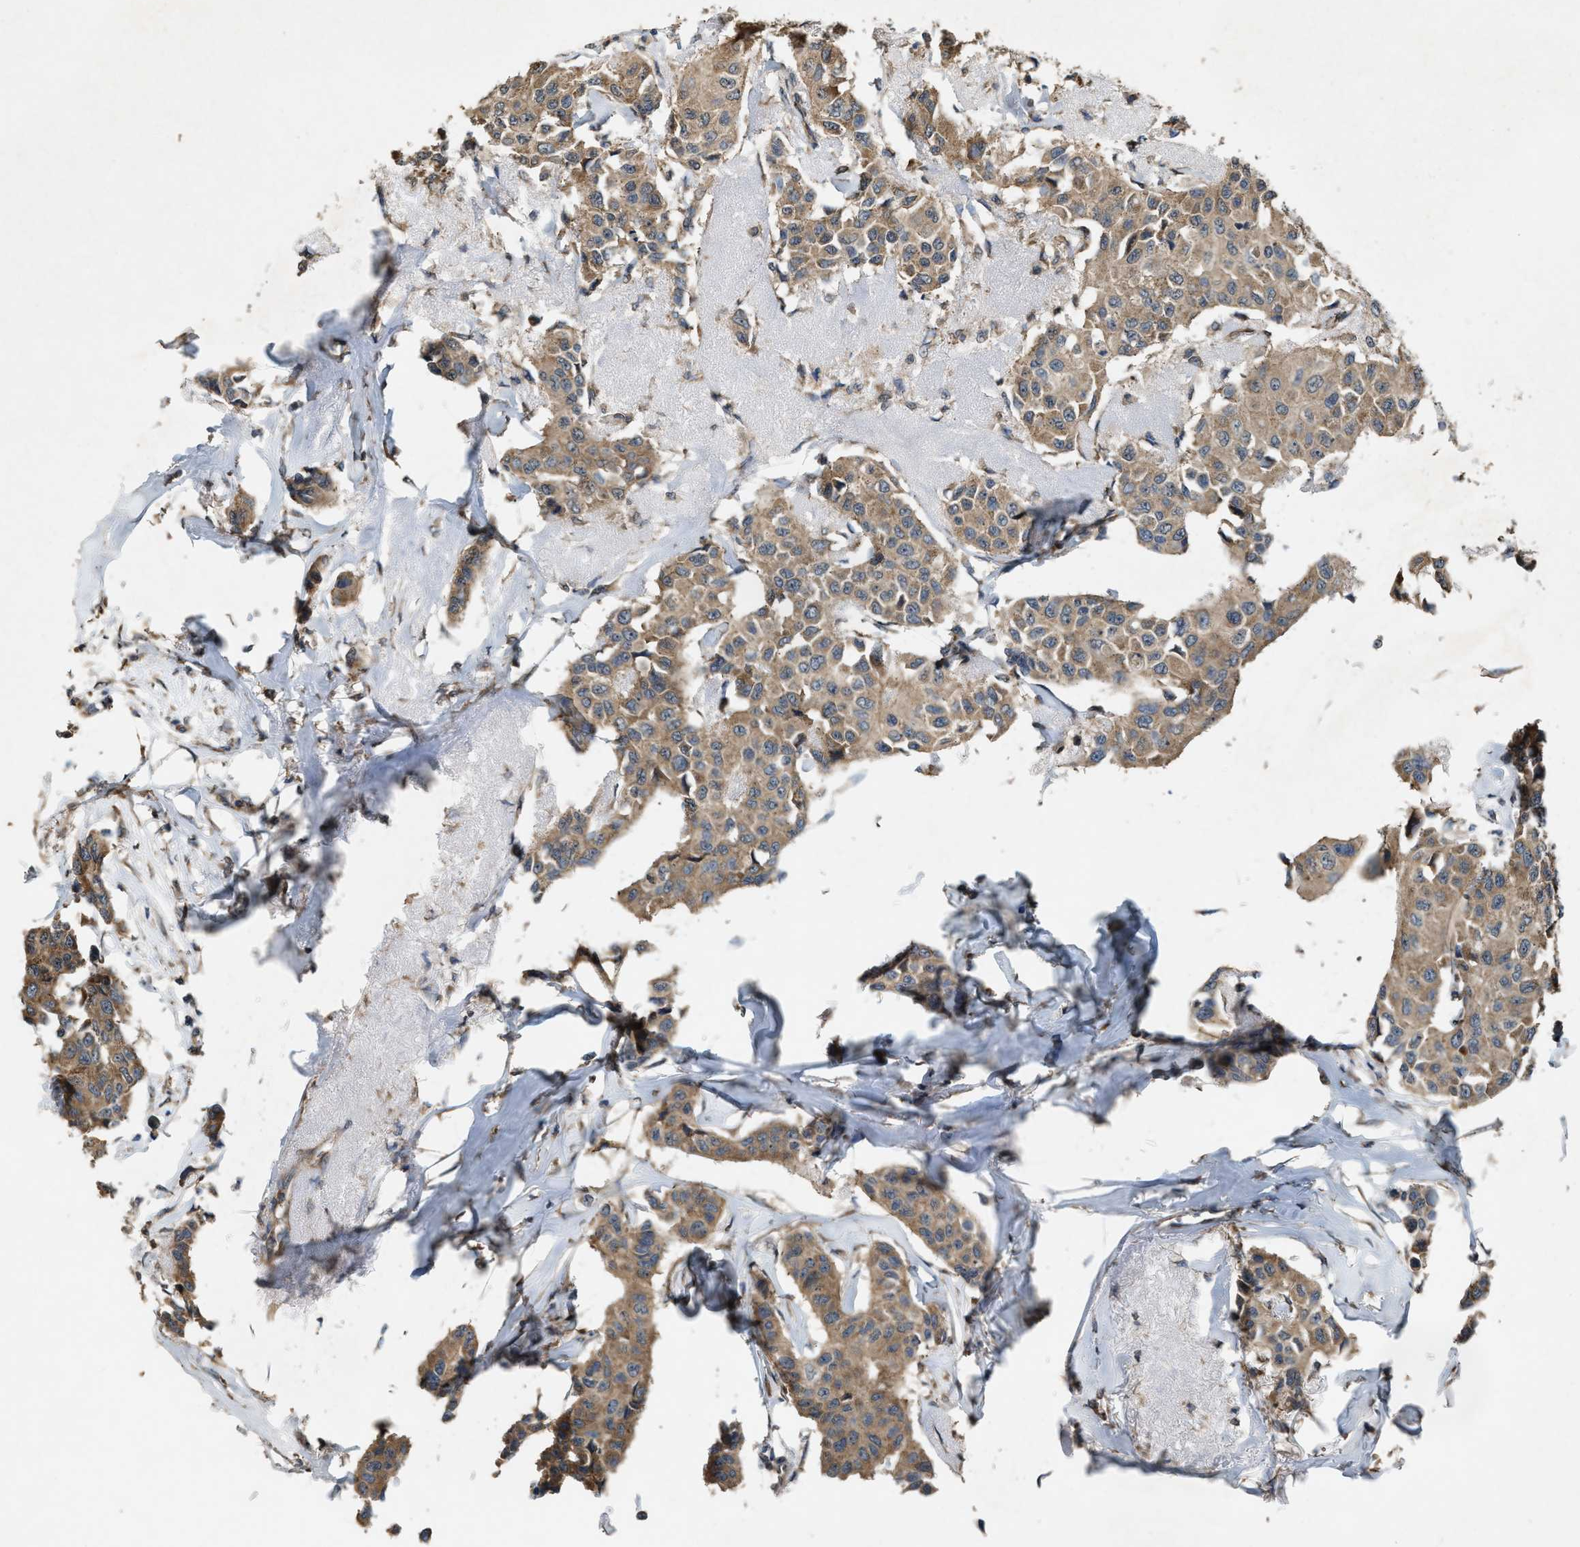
{"staining": {"intensity": "moderate", "quantity": ">75%", "location": "cytoplasmic/membranous"}, "tissue": "breast cancer", "cell_type": "Tumor cells", "image_type": "cancer", "snomed": [{"axis": "morphology", "description": "Duct carcinoma"}, {"axis": "topography", "description": "Breast"}], "caption": "Immunohistochemistry (IHC) photomicrograph of neoplastic tissue: human breast intraductal carcinoma stained using immunohistochemistry (IHC) exhibits medium levels of moderate protein expression localized specifically in the cytoplasmic/membranous of tumor cells, appearing as a cytoplasmic/membranous brown color.", "gene": "ARHGEF5", "patient": {"sex": "female", "age": 80}}